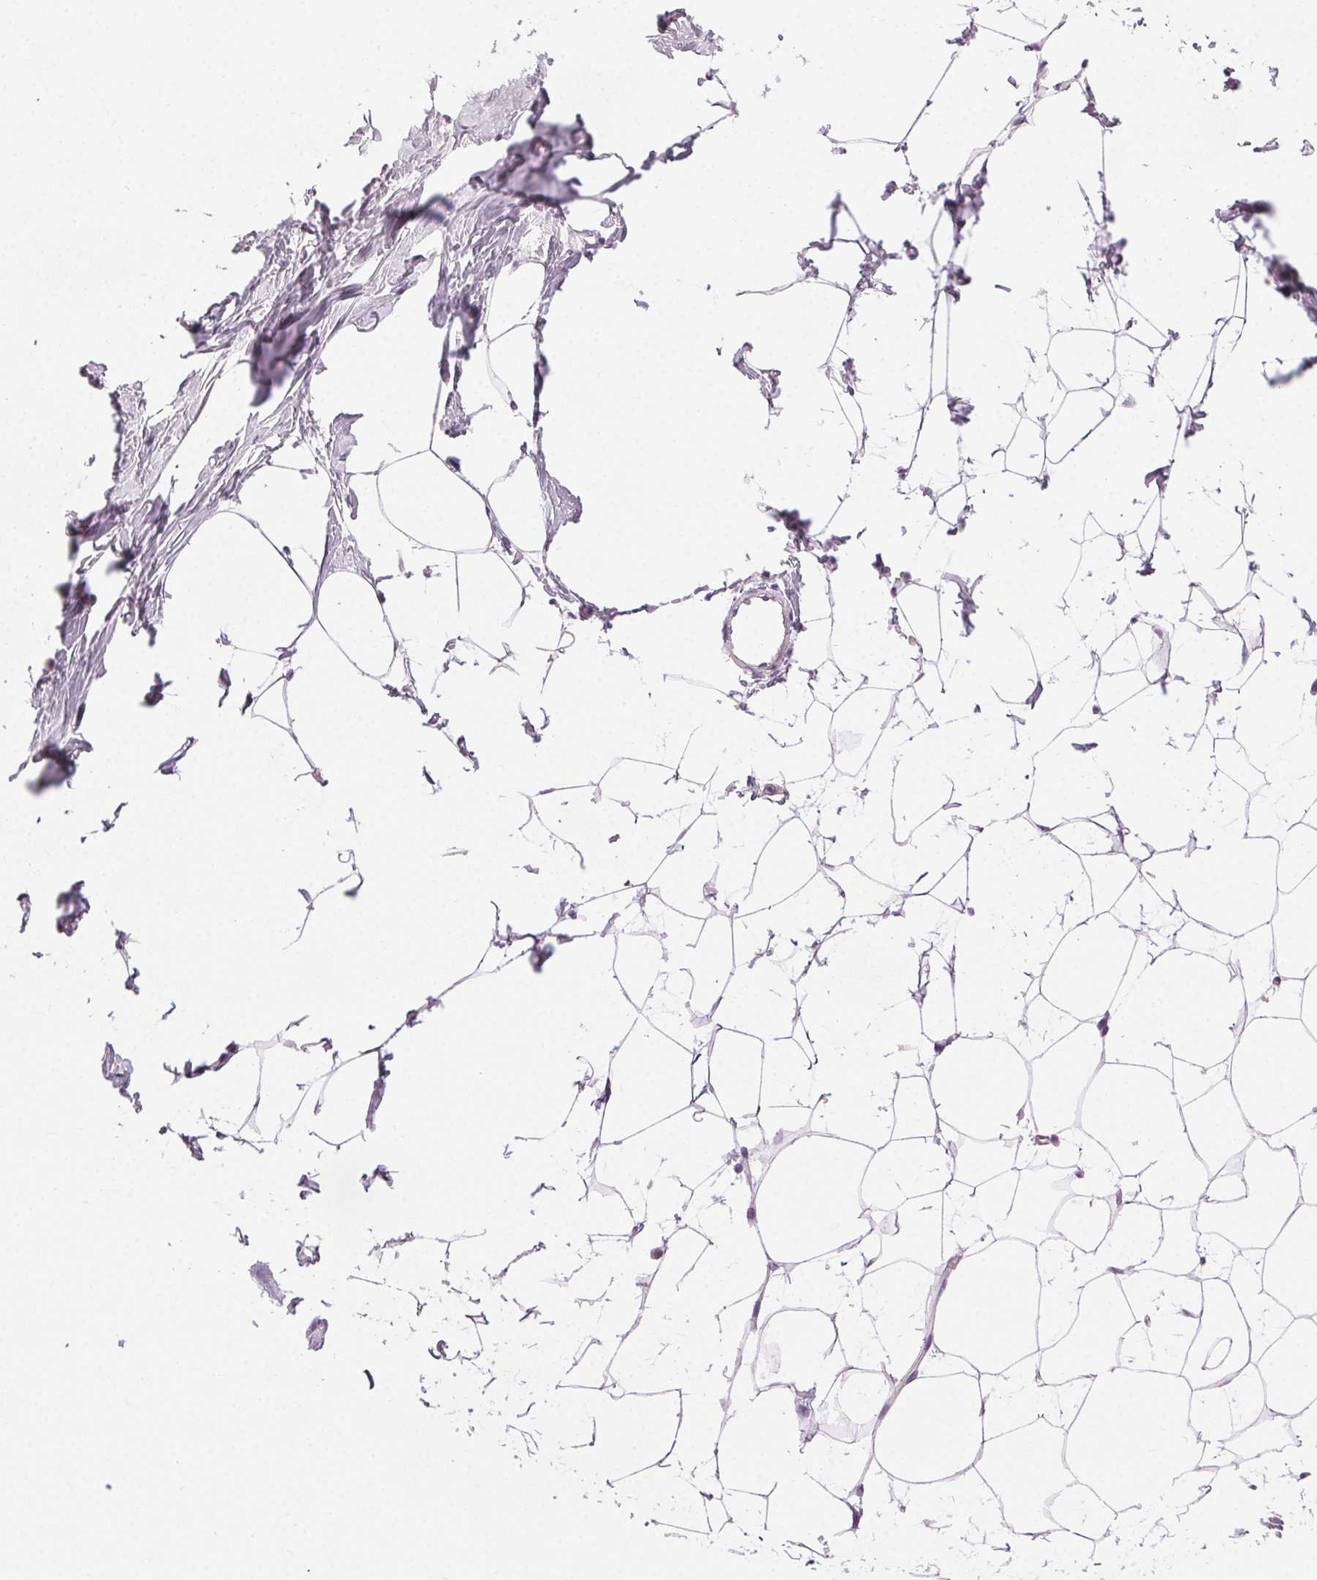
{"staining": {"intensity": "negative", "quantity": "none", "location": "none"}, "tissue": "breast", "cell_type": "Adipocytes", "image_type": "normal", "snomed": [{"axis": "morphology", "description": "Normal tissue, NOS"}, {"axis": "topography", "description": "Breast"}], "caption": "This is an immunohistochemistry (IHC) histopathology image of normal human breast. There is no staining in adipocytes.", "gene": "HSF5", "patient": {"sex": "female", "age": 27}}